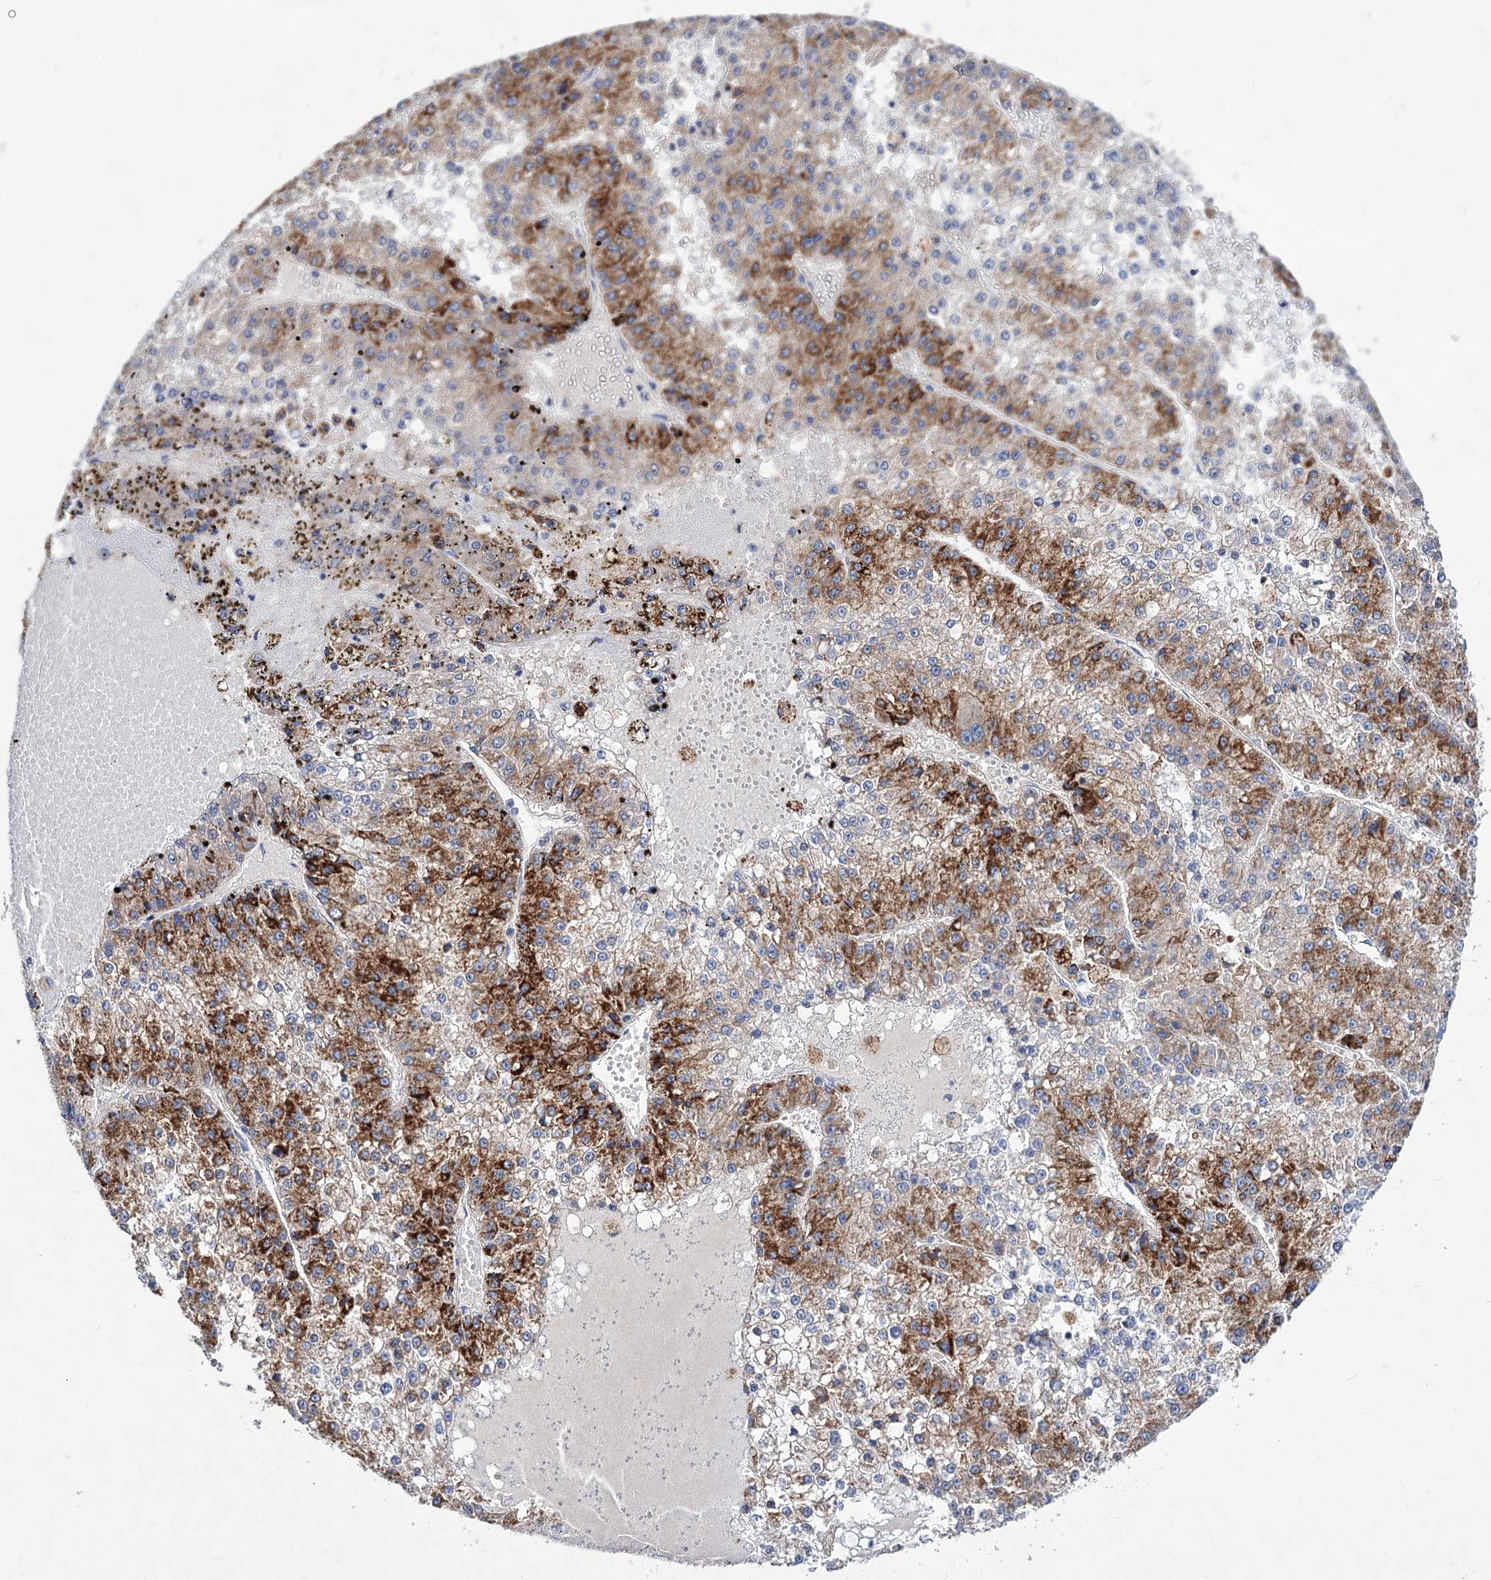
{"staining": {"intensity": "strong", "quantity": "25%-75%", "location": "cytoplasmic/membranous"}, "tissue": "liver cancer", "cell_type": "Tumor cells", "image_type": "cancer", "snomed": [{"axis": "morphology", "description": "Carcinoma, Hepatocellular, NOS"}, {"axis": "topography", "description": "Liver"}], "caption": "Liver hepatocellular carcinoma stained for a protein reveals strong cytoplasmic/membranous positivity in tumor cells. The protein is shown in brown color, while the nuclei are stained blue.", "gene": "NUDCD2", "patient": {"sex": "female", "age": 73}}